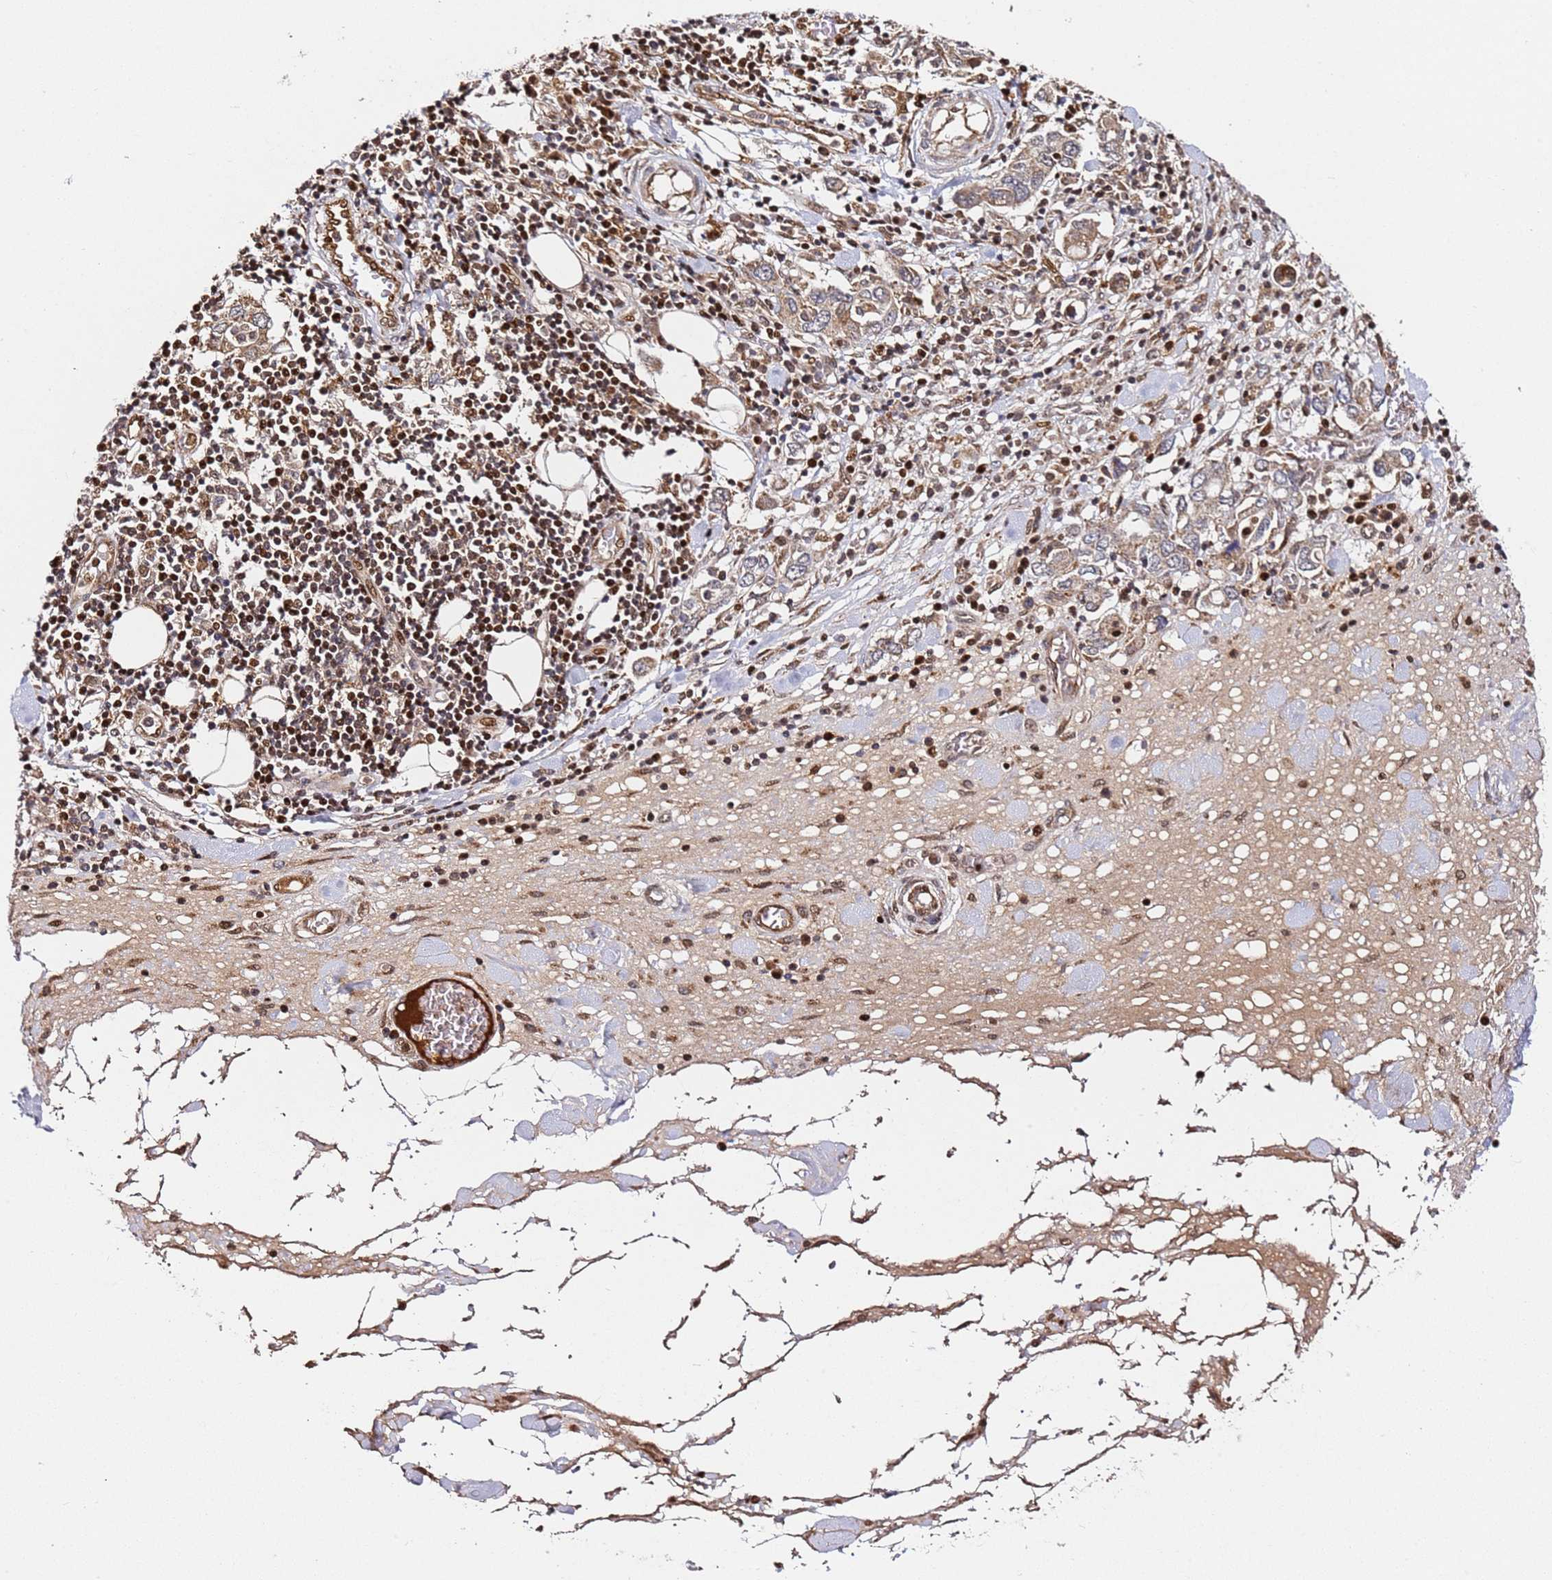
{"staining": {"intensity": "weak", "quantity": ">75%", "location": "cytoplasmic/membranous"}, "tissue": "stomach cancer", "cell_type": "Tumor cells", "image_type": "cancer", "snomed": [{"axis": "morphology", "description": "Adenocarcinoma, NOS"}, {"axis": "topography", "description": "Stomach, upper"}, {"axis": "topography", "description": "Stomach"}], "caption": "Protein staining of adenocarcinoma (stomach) tissue demonstrates weak cytoplasmic/membranous expression in about >75% of tumor cells. (Brightfield microscopy of DAB IHC at high magnification).", "gene": "SMOX", "patient": {"sex": "male", "age": 62}}